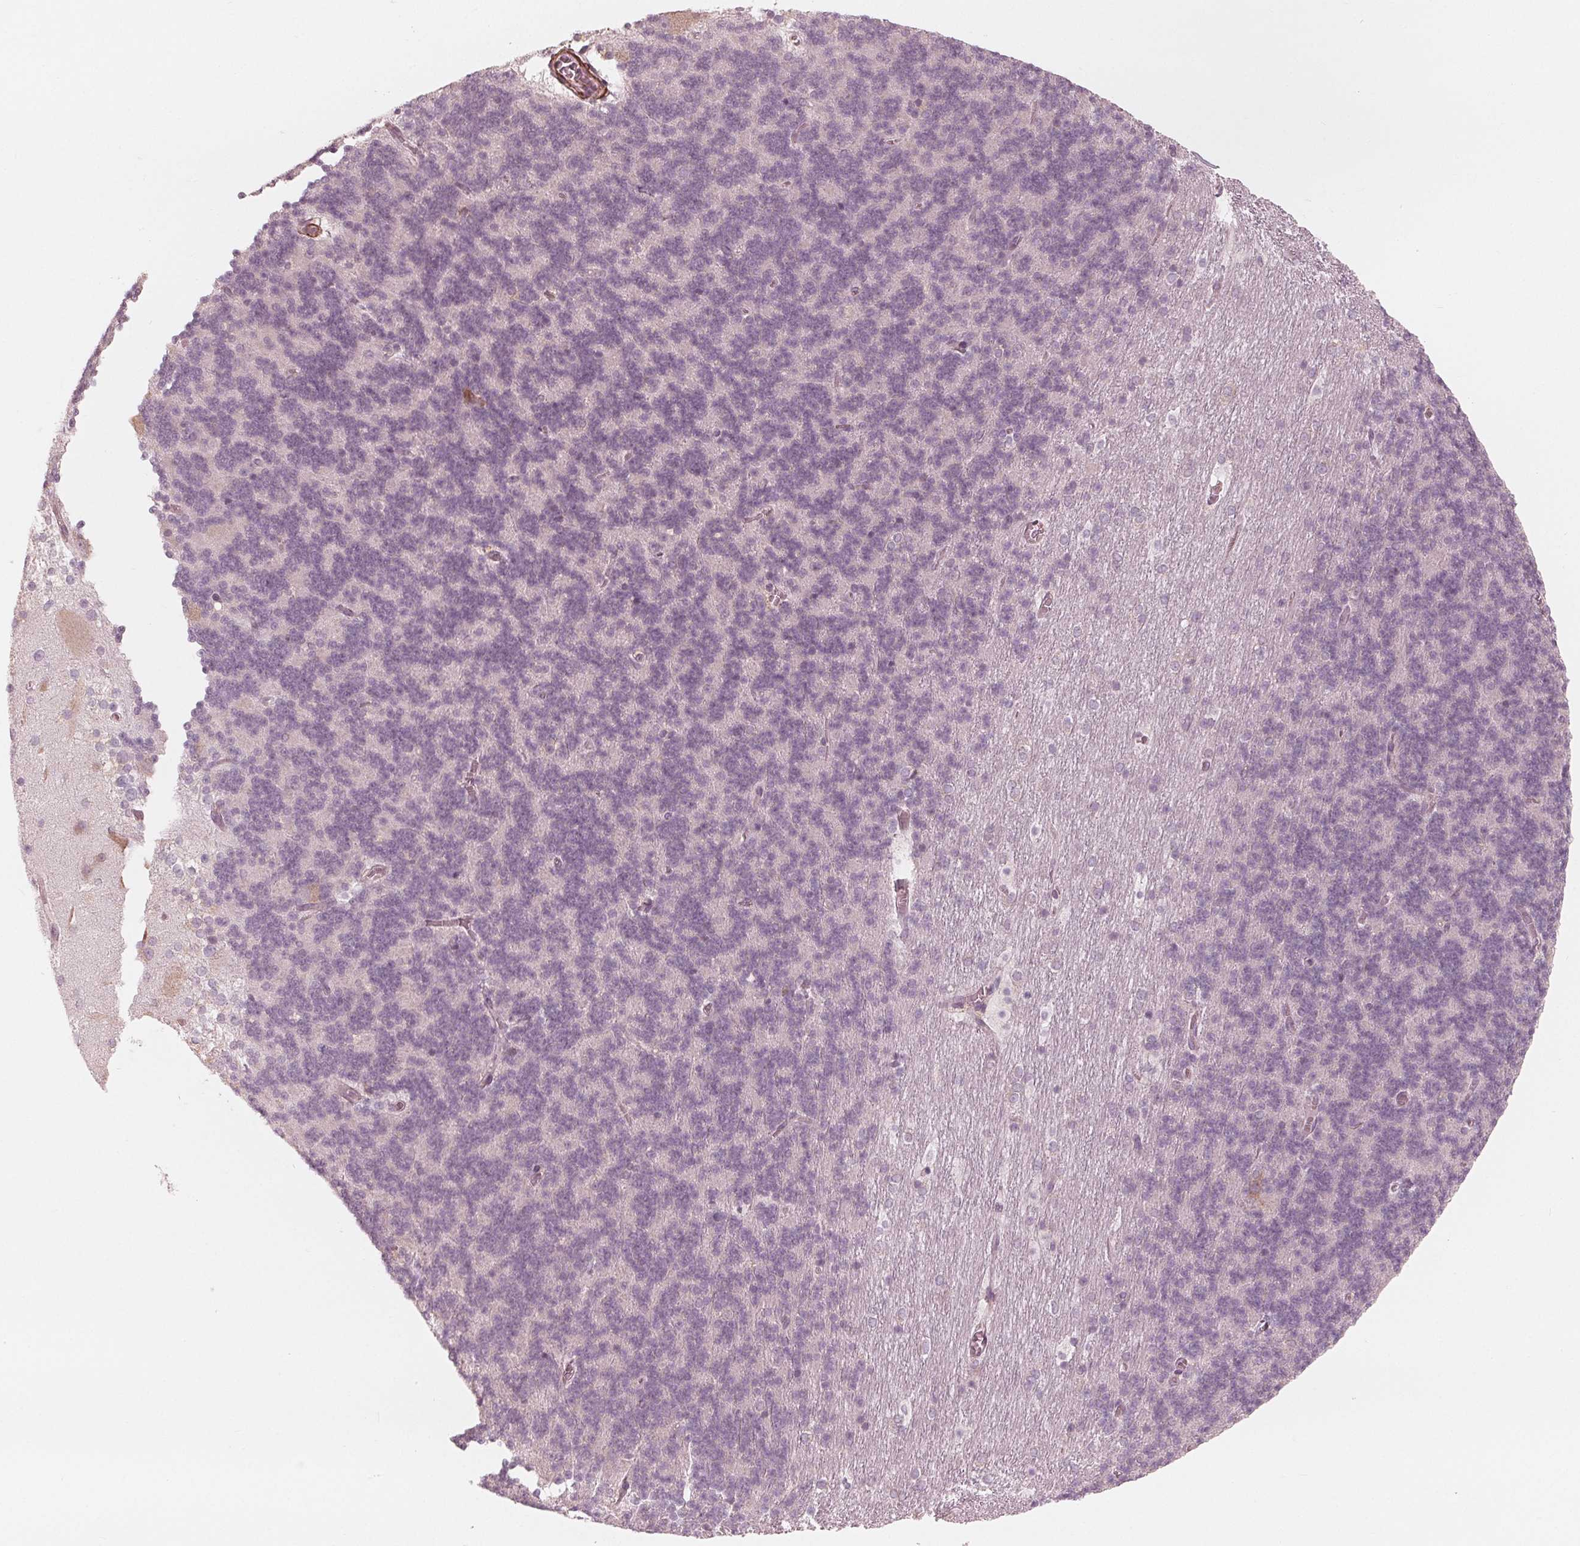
{"staining": {"intensity": "negative", "quantity": "none", "location": "none"}, "tissue": "cerebellum", "cell_type": "Cells in granular layer", "image_type": "normal", "snomed": [{"axis": "morphology", "description": "Normal tissue, NOS"}, {"axis": "topography", "description": "Cerebellum"}], "caption": "Immunohistochemical staining of normal human cerebellum exhibits no significant positivity in cells in granular layer.", "gene": "MIER3", "patient": {"sex": "female", "age": 19}}